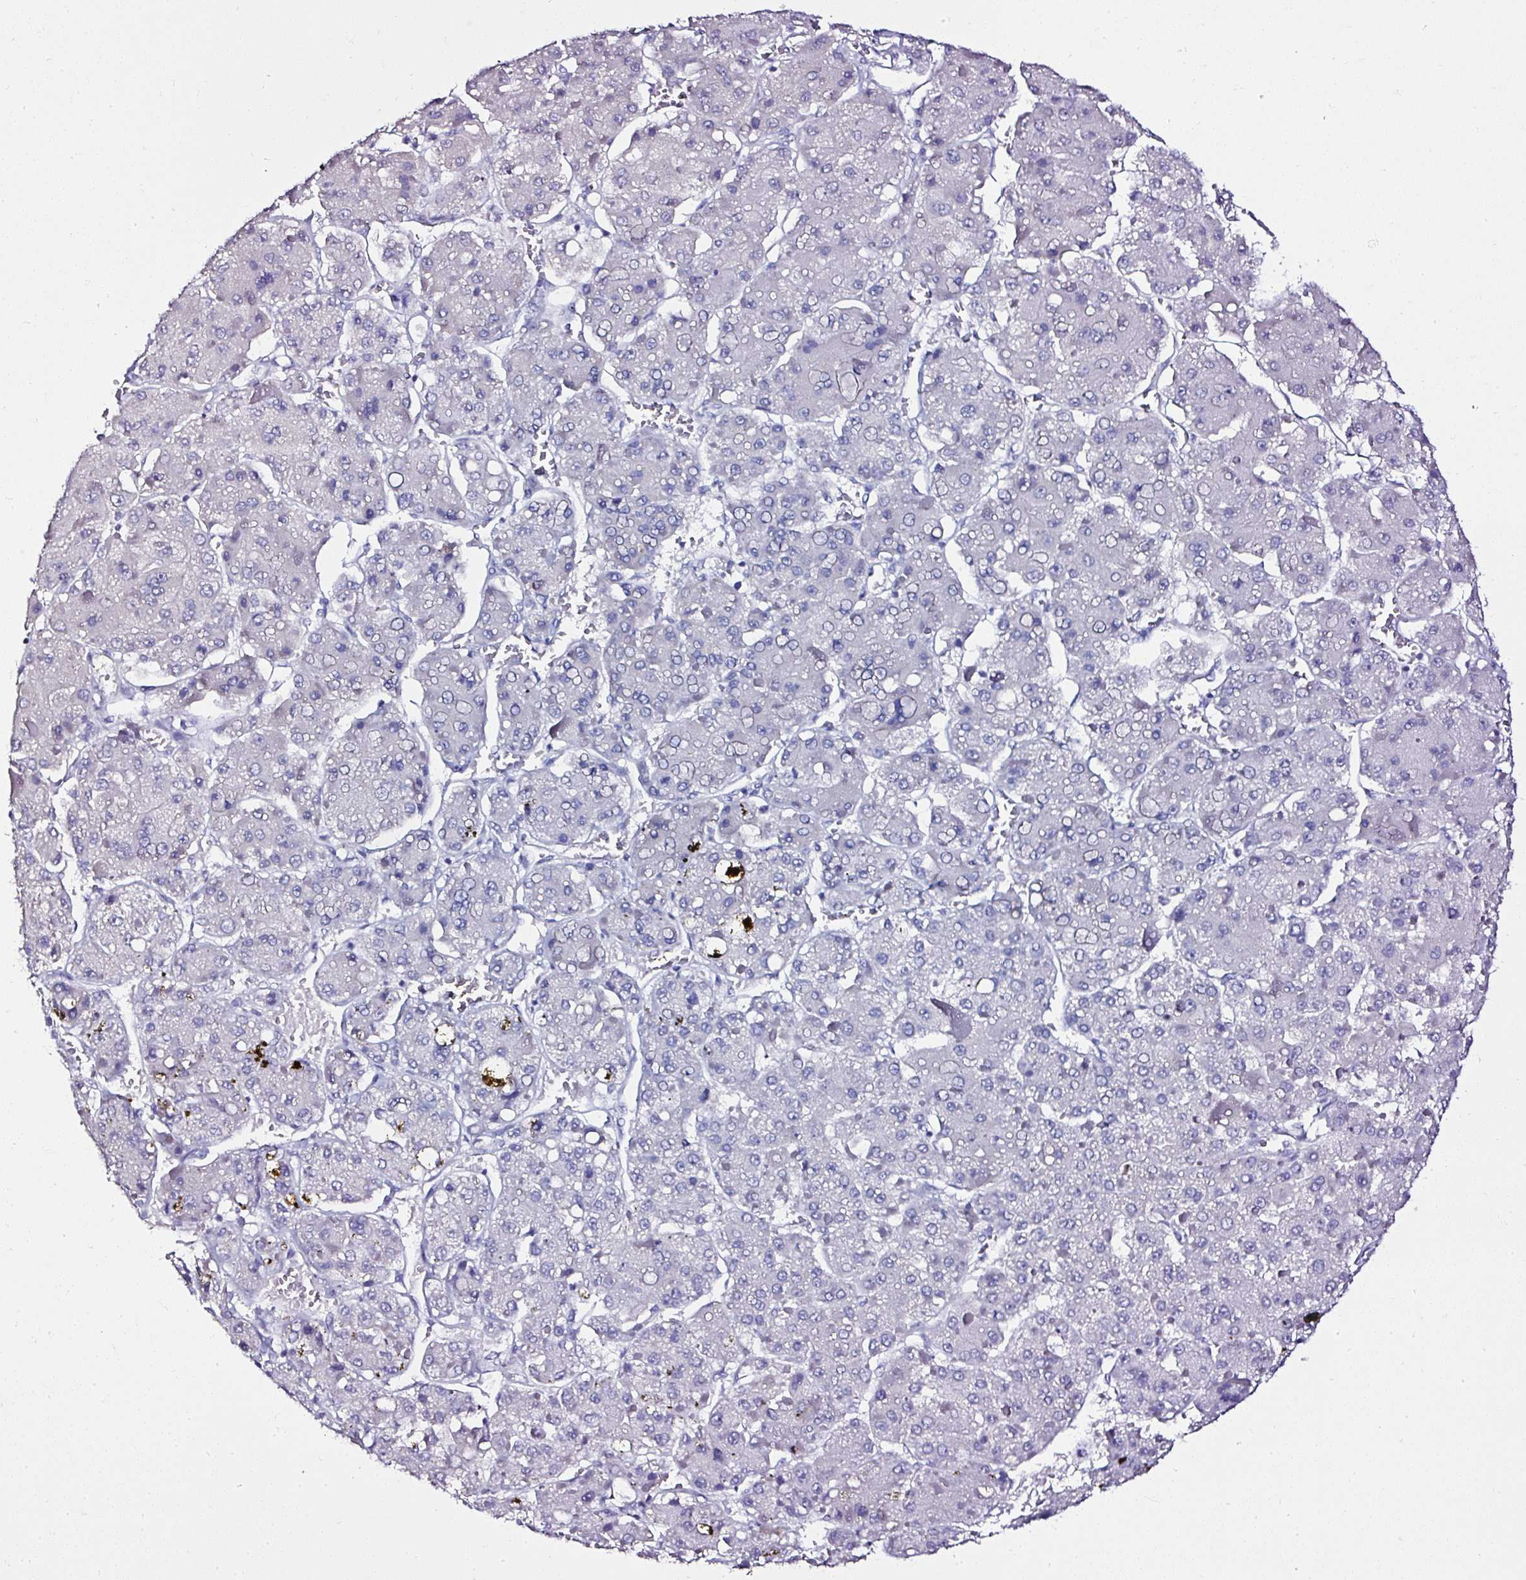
{"staining": {"intensity": "negative", "quantity": "none", "location": "none"}, "tissue": "liver cancer", "cell_type": "Tumor cells", "image_type": "cancer", "snomed": [{"axis": "morphology", "description": "Carcinoma, Hepatocellular, NOS"}, {"axis": "topography", "description": "Liver"}], "caption": "The photomicrograph displays no staining of tumor cells in liver cancer (hepatocellular carcinoma). Brightfield microscopy of immunohistochemistry stained with DAB (3,3'-diaminobenzidine) (brown) and hematoxylin (blue), captured at high magnification.", "gene": "ATP2A1", "patient": {"sex": "female", "age": 73}}